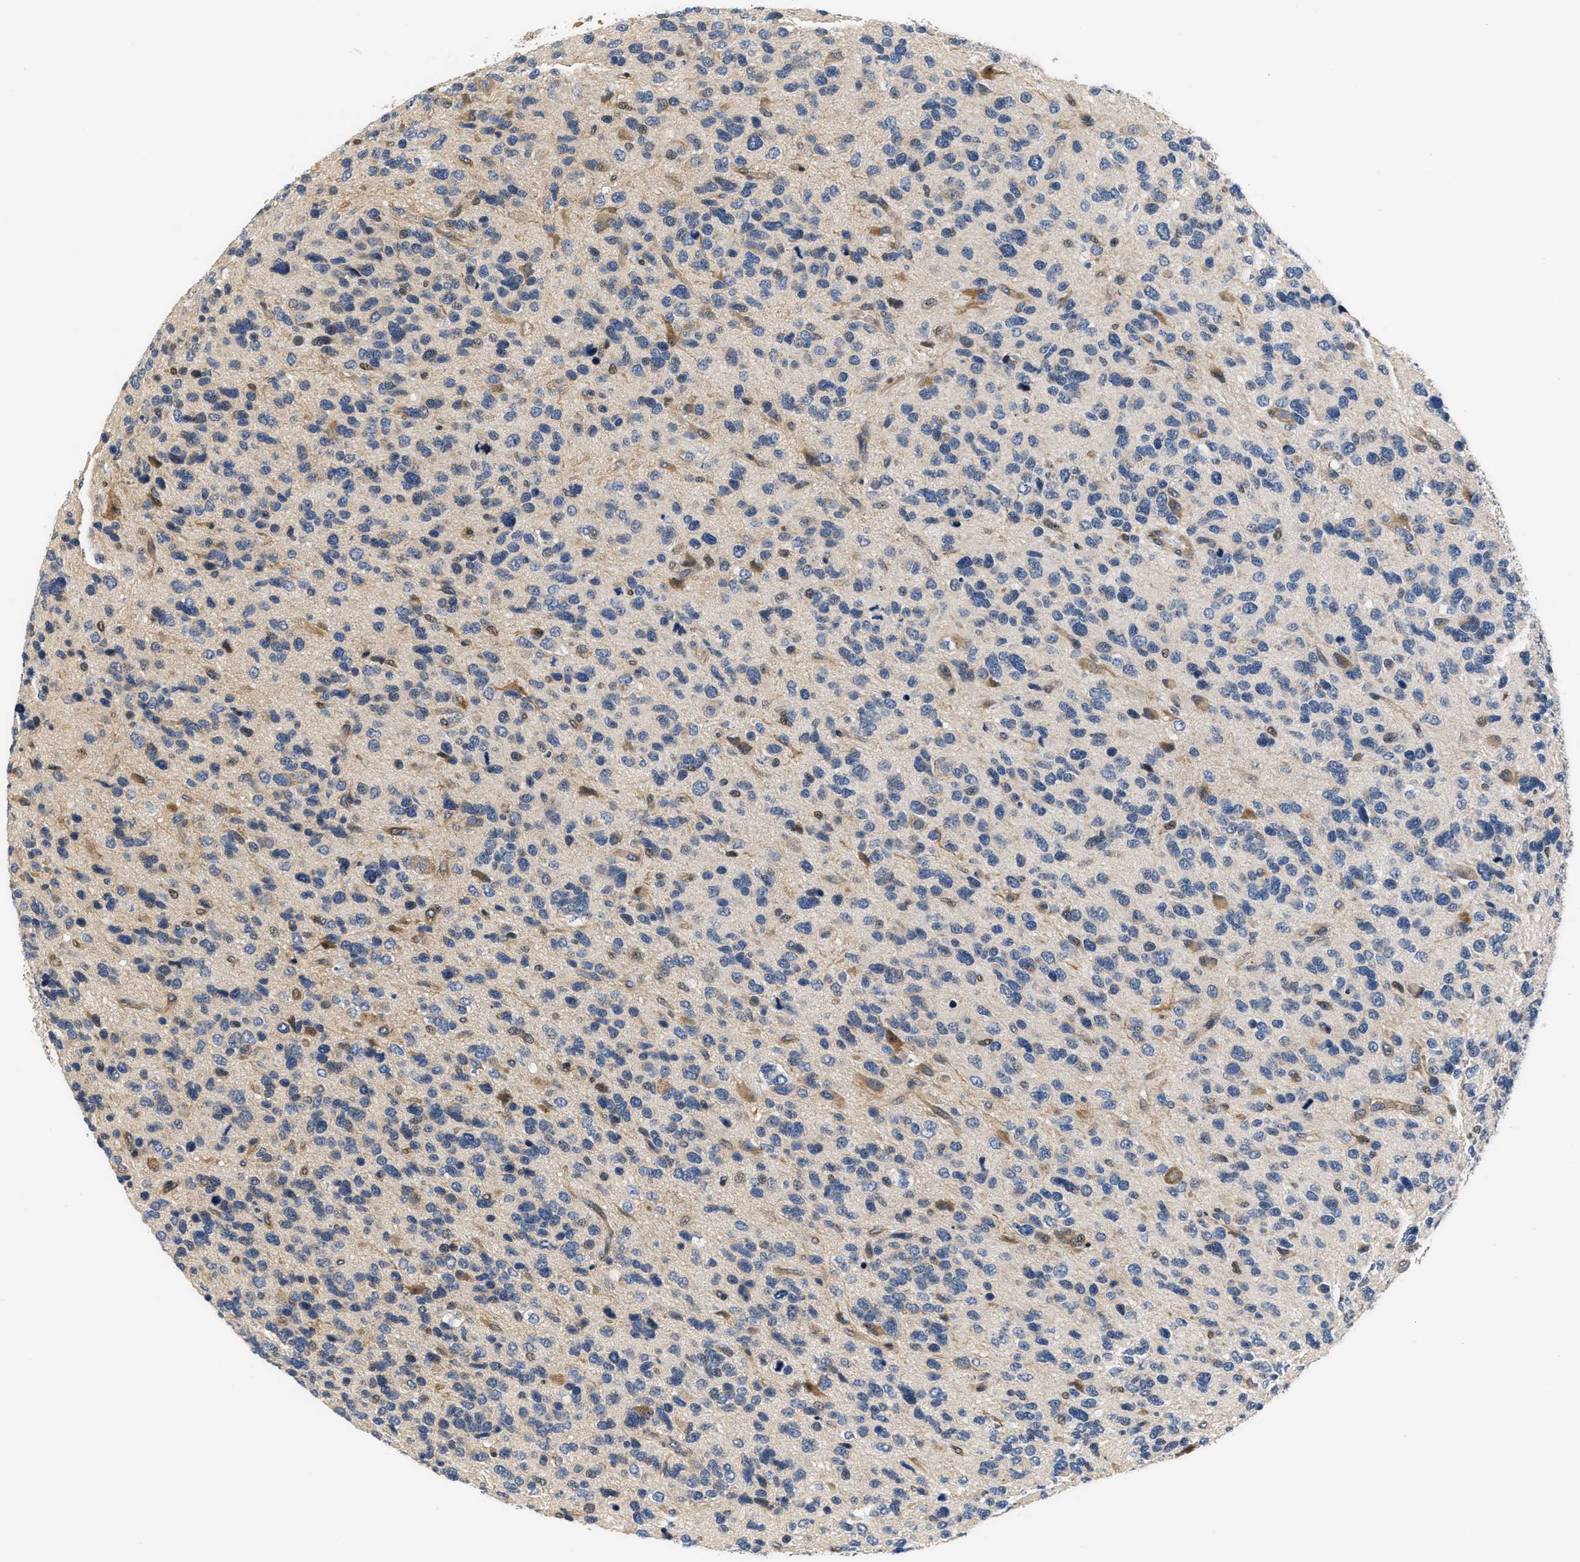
{"staining": {"intensity": "negative", "quantity": "none", "location": "none"}, "tissue": "glioma", "cell_type": "Tumor cells", "image_type": "cancer", "snomed": [{"axis": "morphology", "description": "Glioma, malignant, High grade"}, {"axis": "topography", "description": "Brain"}], "caption": "Glioma was stained to show a protein in brown. There is no significant expression in tumor cells. Brightfield microscopy of IHC stained with DAB (3,3'-diaminobenzidine) (brown) and hematoxylin (blue), captured at high magnification.", "gene": "TNIP2", "patient": {"sex": "female", "age": 58}}